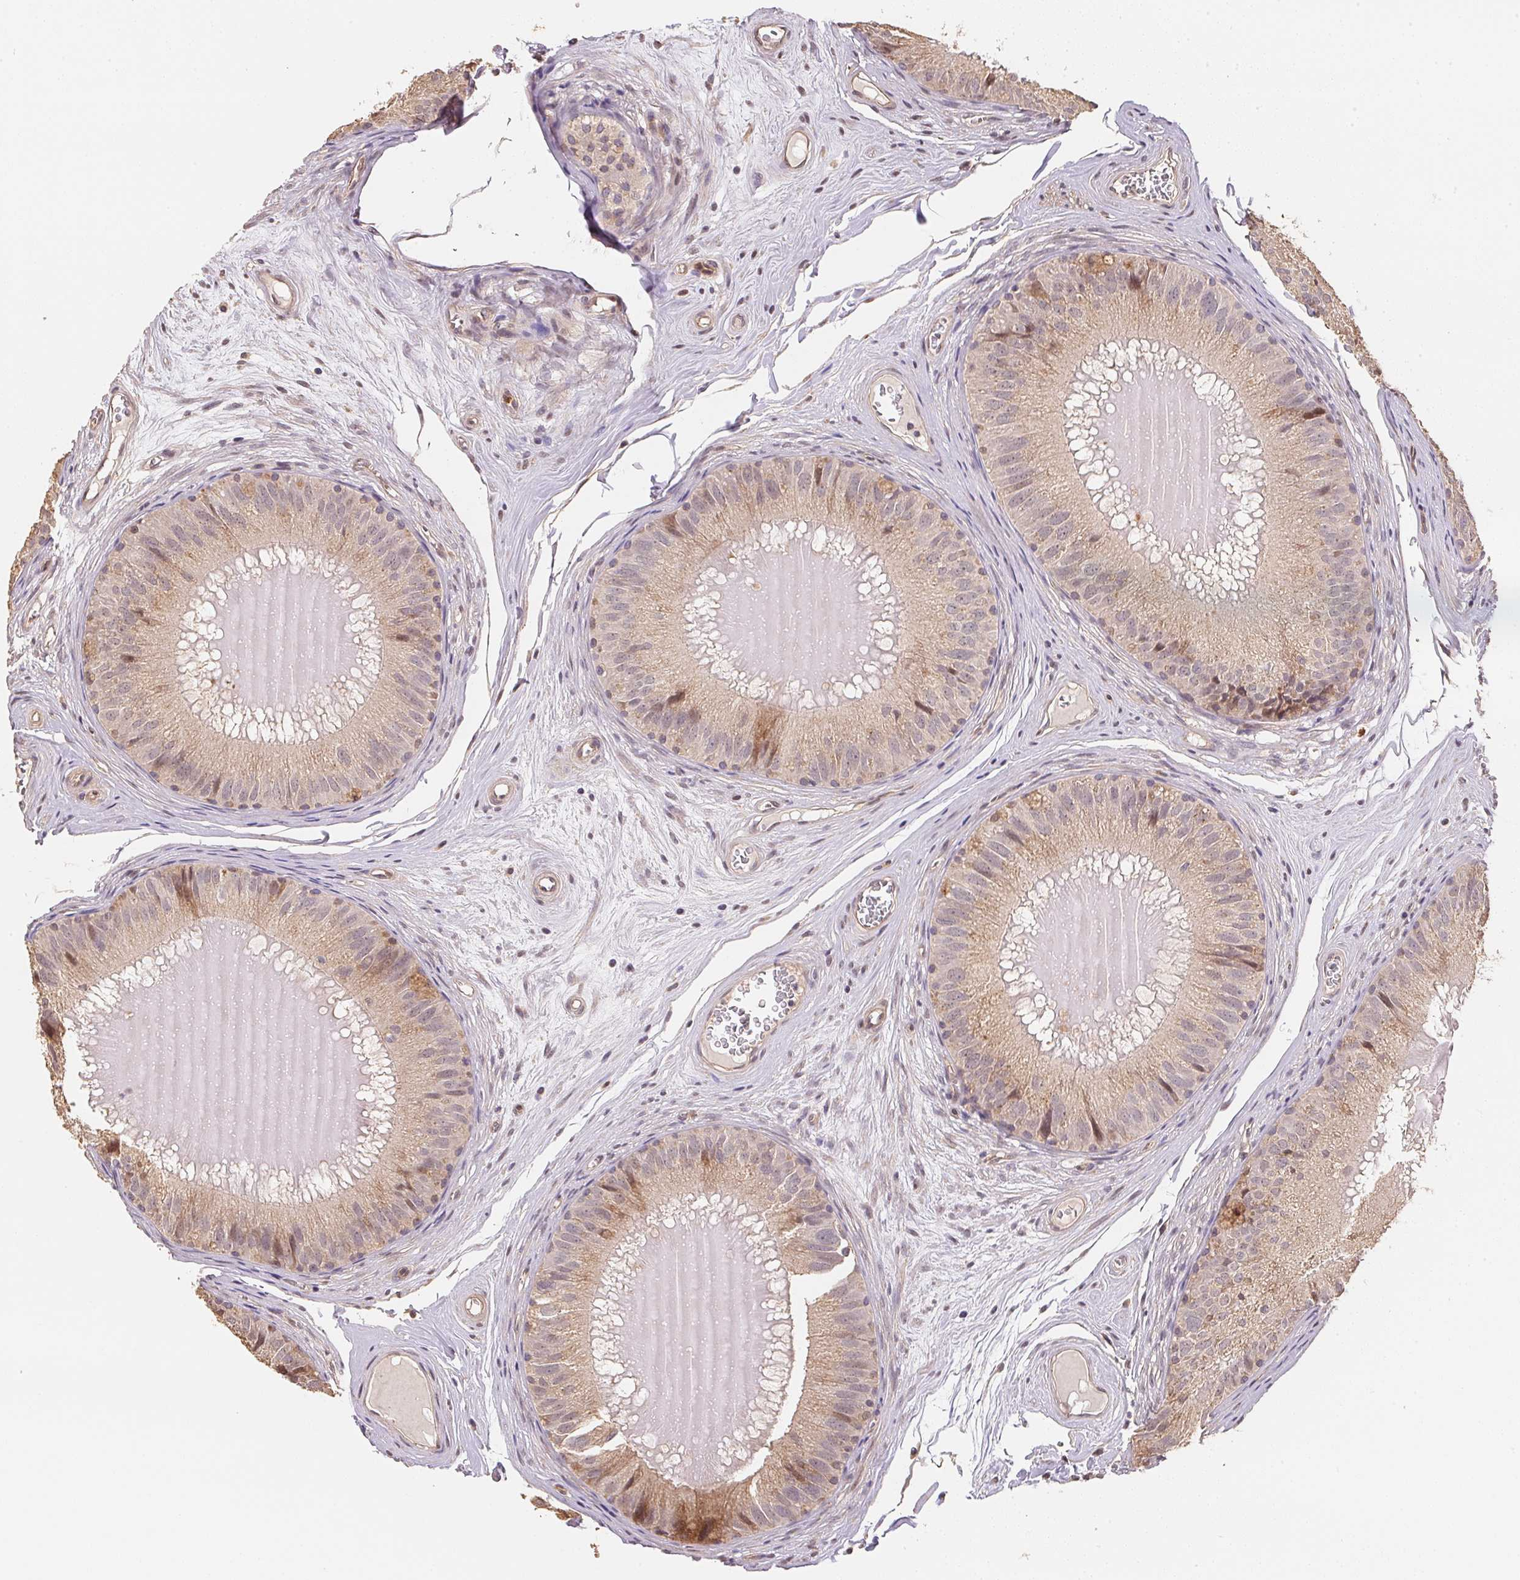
{"staining": {"intensity": "moderate", "quantity": "<25%", "location": "cytoplasmic/membranous"}, "tissue": "epididymis", "cell_type": "Glandular cells", "image_type": "normal", "snomed": [{"axis": "morphology", "description": "Normal tissue, NOS"}, {"axis": "topography", "description": "Epididymis, spermatic cord, NOS"}], "caption": "Normal epididymis was stained to show a protein in brown. There is low levels of moderate cytoplasmic/membranous positivity in about <25% of glandular cells. Immunohistochemistry stains the protein in brown and the nuclei are stained blue.", "gene": "TMEM222", "patient": {"sex": "male", "age": 39}}